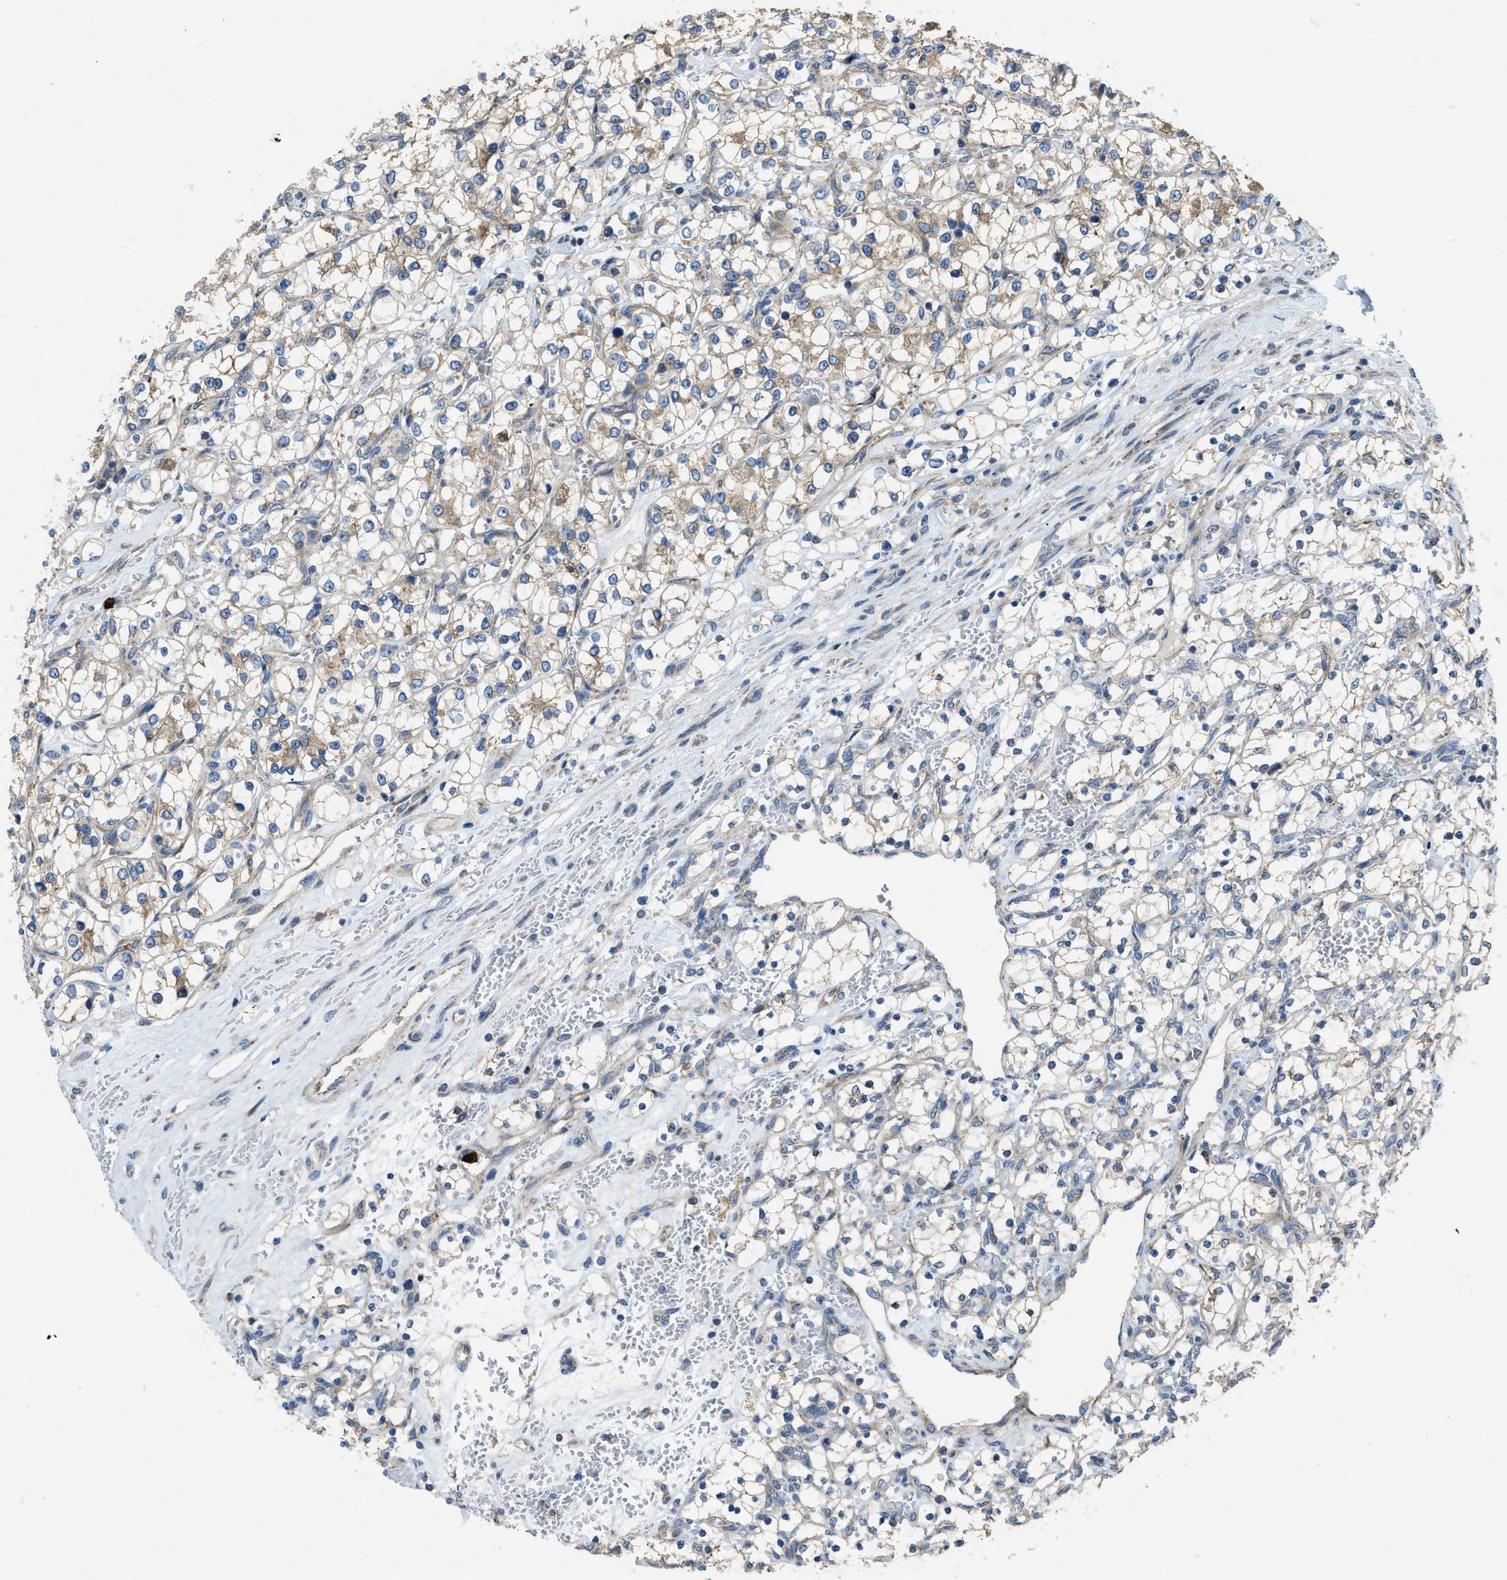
{"staining": {"intensity": "weak", "quantity": "25%-75%", "location": "cytoplasmic/membranous"}, "tissue": "renal cancer", "cell_type": "Tumor cells", "image_type": "cancer", "snomed": [{"axis": "morphology", "description": "Adenocarcinoma, NOS"}, {"axis": "topography", "description": "Kidney"}], "caption": "An immunohistochemistry (IHC) photomicrograph of neoplastic tissue is shown. Protein staining in brown shows weak cytoplasmic/membranous positivity in adenocarcinoma (renal) within tumor cells.", "gene": "TMEM68", "patient": {"sex": "female", "age": 69}}